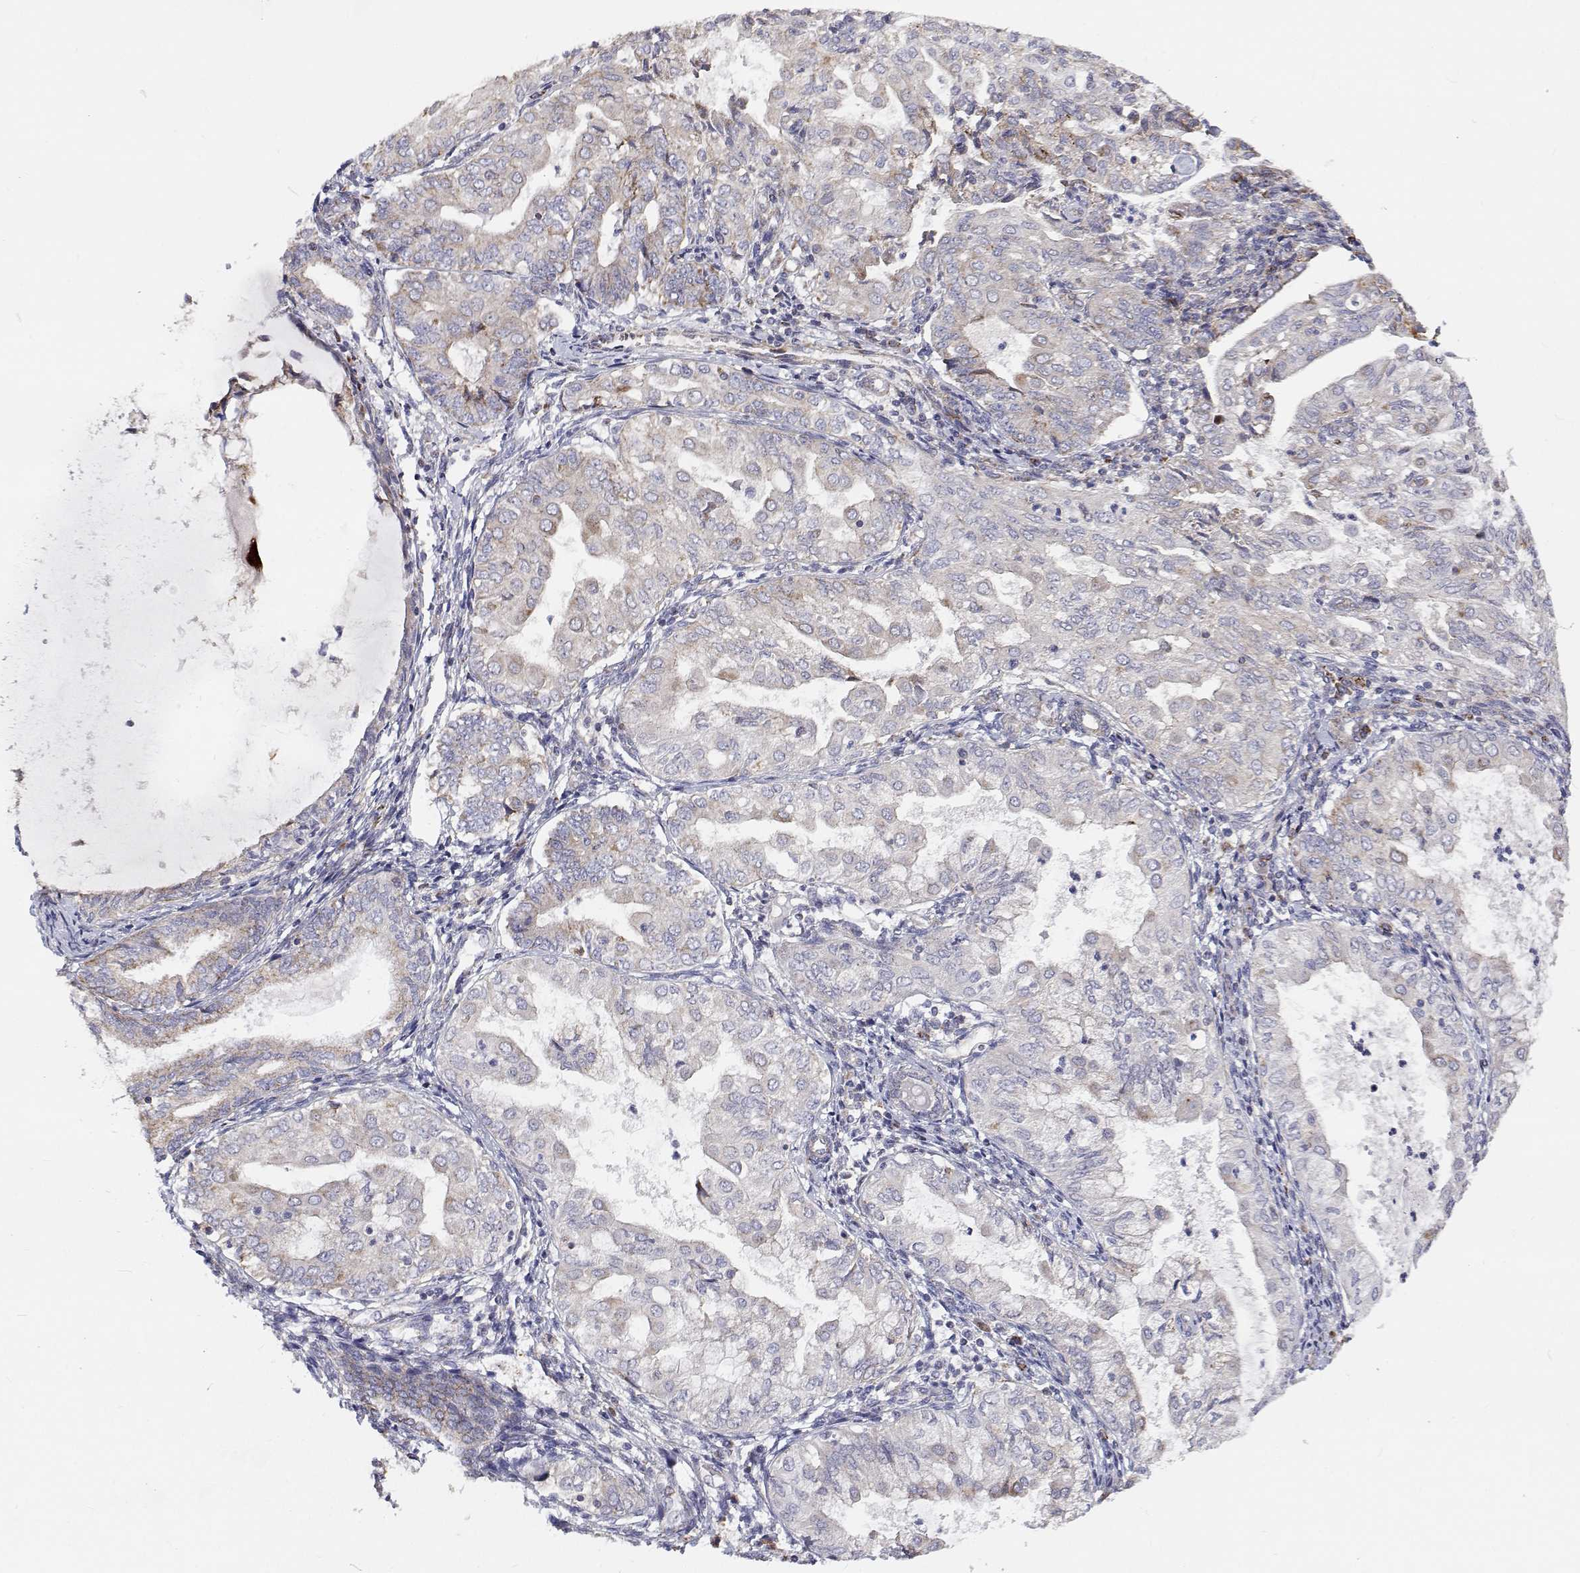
{"staining": {"intensity": "negative", "quantity": "none", "location": "none"}, "tissue": "endometrial cancer", "cell_type": "Tumor cells", "image_type": "cancer", "snomed": [{"axis": "morphology", "description": "Adenocarcinoma, NOS"}, {"axis": "topography", "description": "Endometrium"}], "caption": "A histopathology image of human adenocarcinoma (endometrial) is negative for staining in tumor cells.", "gene": "SPICE1", "patient": {"sex": "female", "age": 68}}